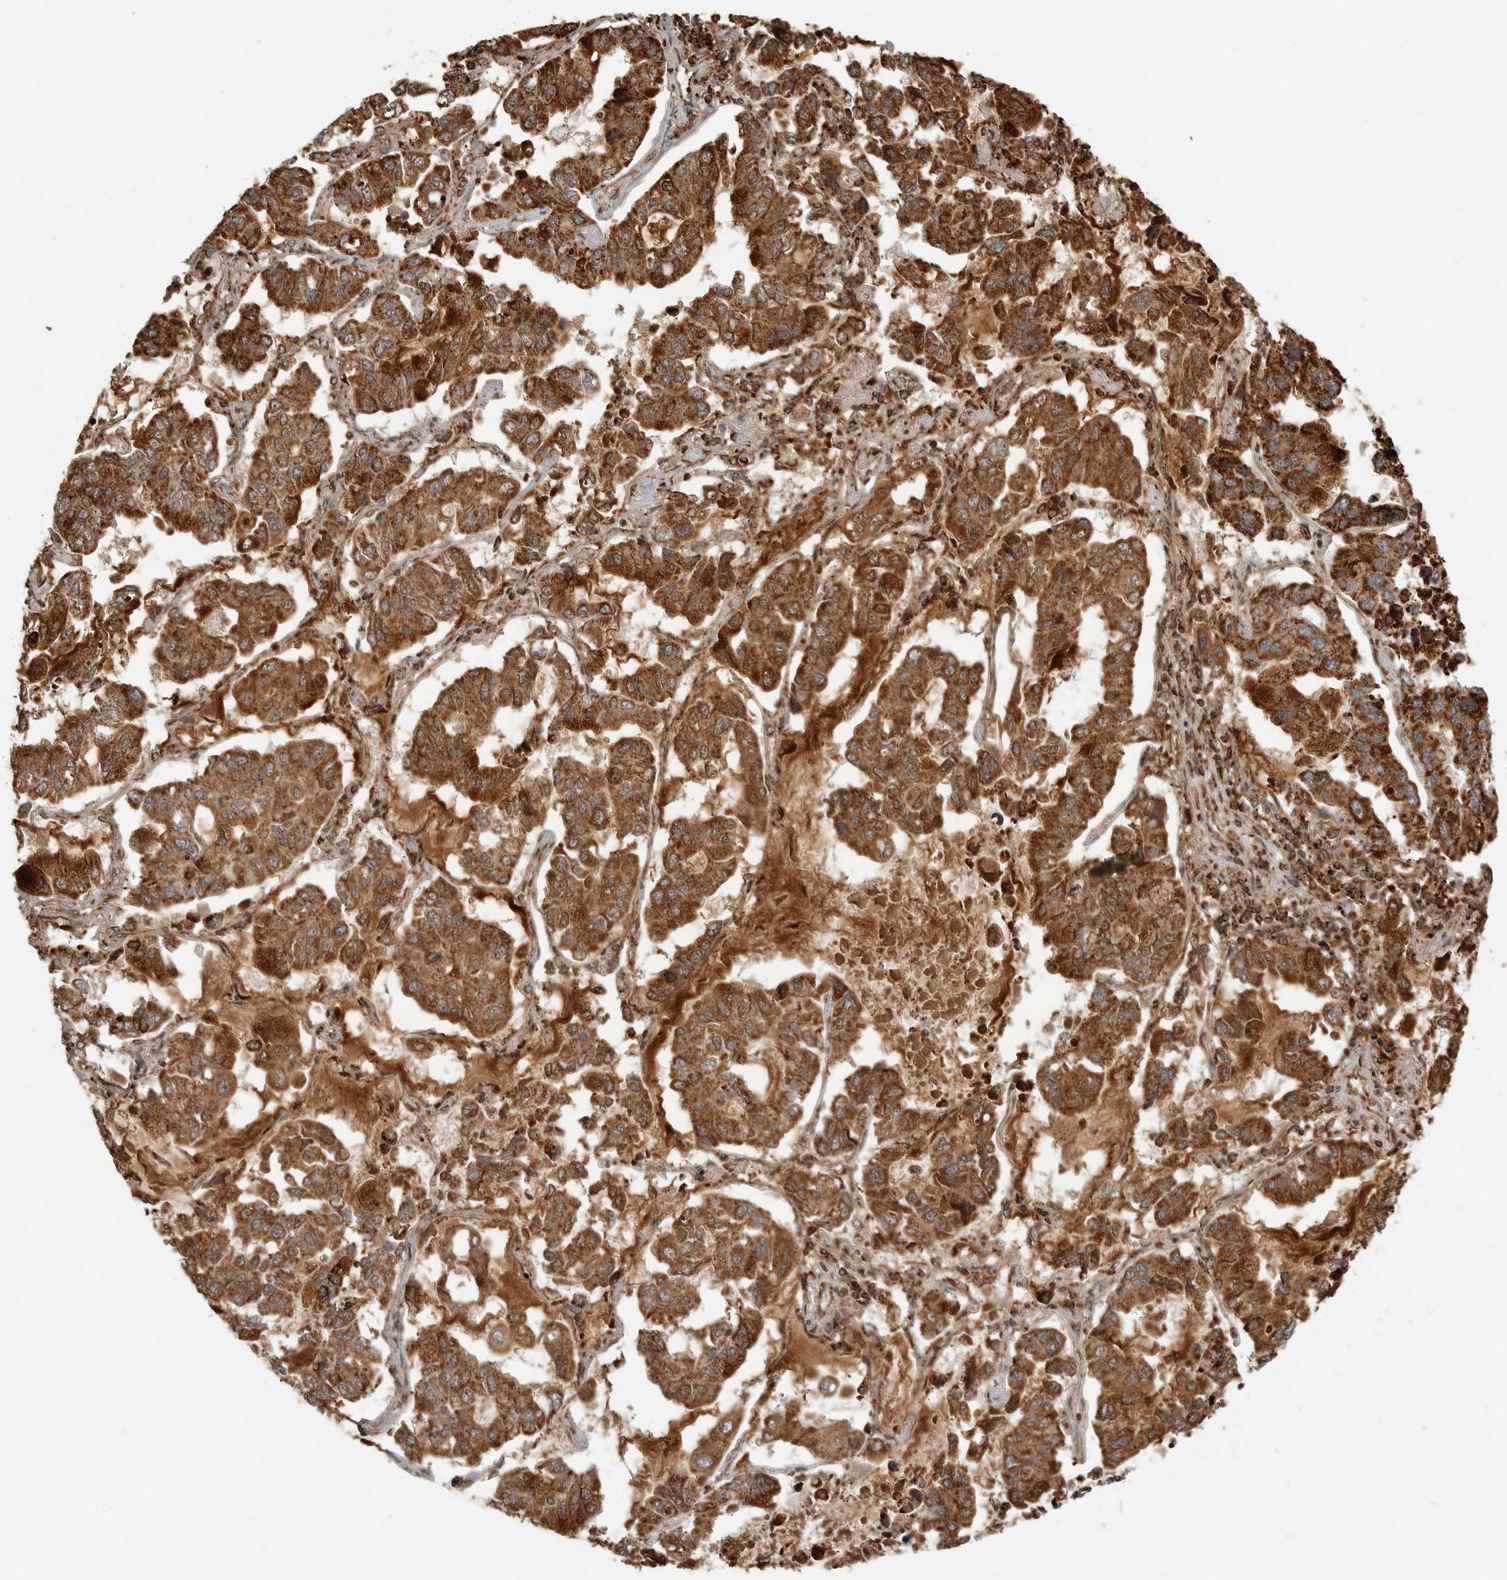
{"staining": {"intensity": "strong", "quantity": ">75%", "location": "cytoplasmic/membranous"}, "tissue": "lung cancer", "cell_type": "Tumor cells", "image_type": "cancer", "snomed": [{"axis": "morphology", "description": "Adenocarcinoma, NOS"}, {"axis": "topography", "description": "Lung"}], "caption": "A micrograph of human lung cancer stained for a protein reveals strong cytoplasmic/membranous brown staining in tumor cells.", "gene": "BMP2K", "patient": {"sex": "male", "age": 64}}